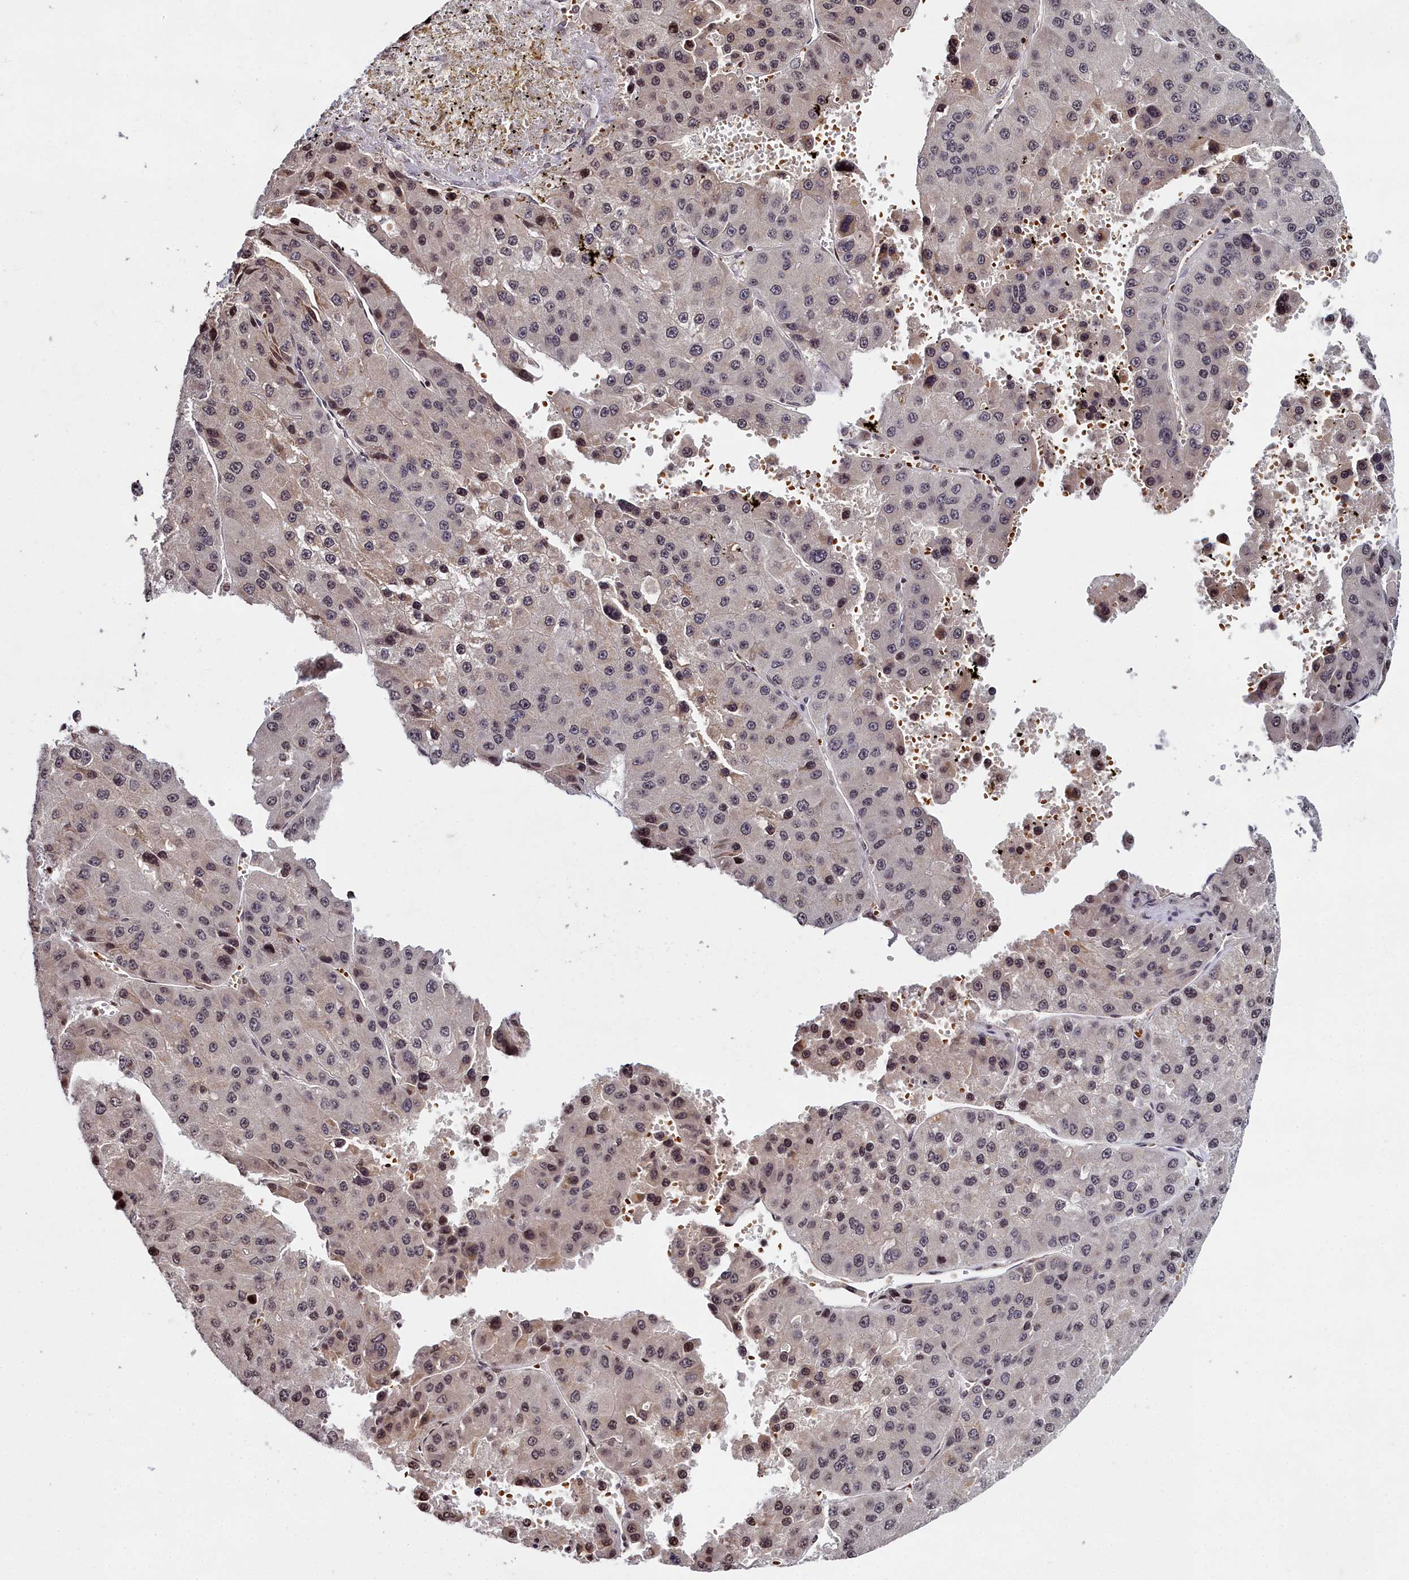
{"staining": {"intensity": "weak", "quantity": "25%-75%", "location": "cytoplasmic/membranous,nuclear"}, "tissue": "liver cancer", "cell_type": "Tumor cells", "image_type": "cancer", "snomed": [{"axis": "morphology", "description": "Carcinoma, Hepatocellular, NOS"}, {"axis": "topography", "description": "Liver"}], "caption": "Immunohistochemical staining of human liver hepatocellular carcinoma demonstrates low levels of weak cytoplasmic/membranous and nuclear protein positivity in about 25%-75% of tumor cells. (DAB IHC with brightfield microscopy, high magnification).", "gene": "FZD4", "patient": {"sex": "female", "age": 73}}